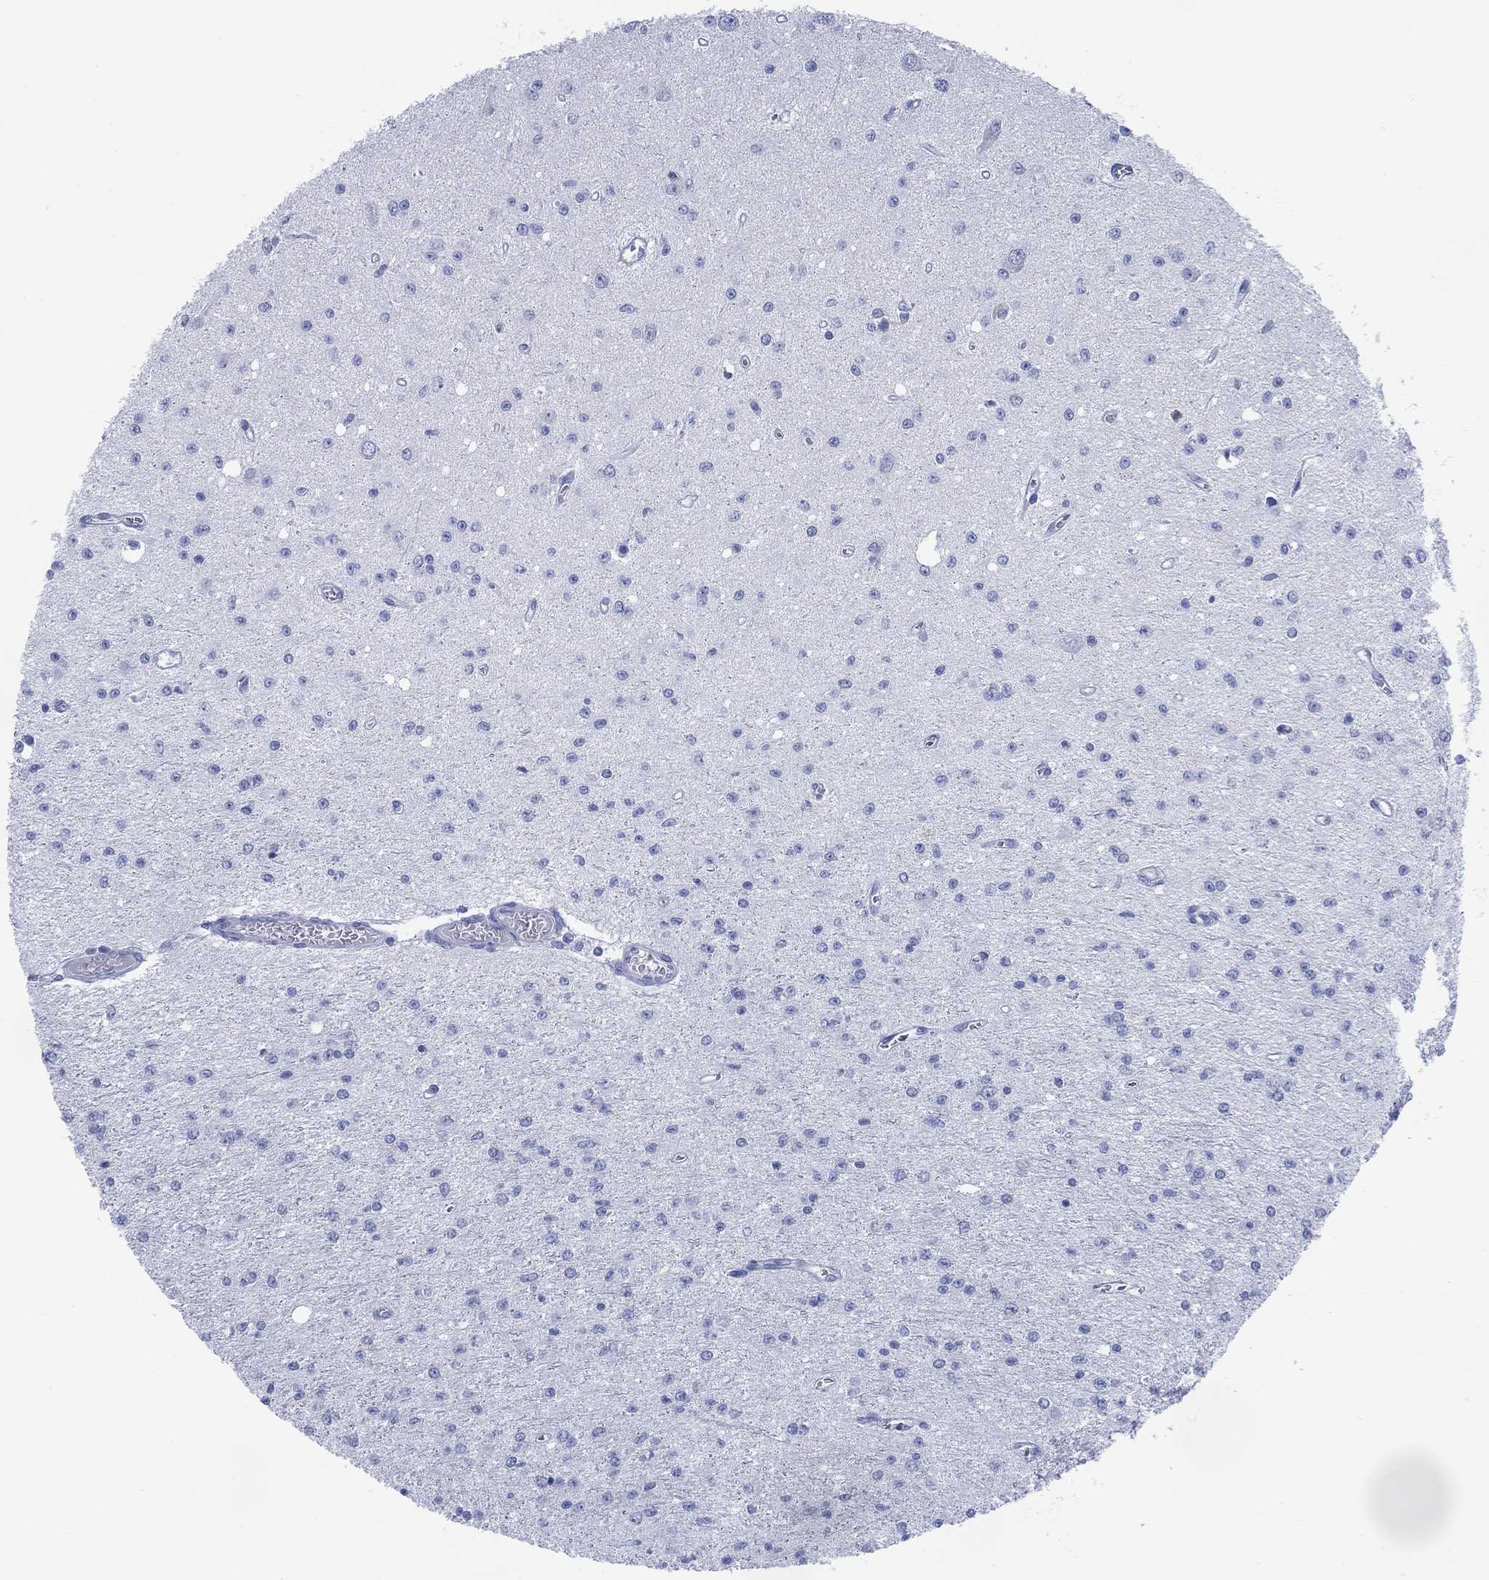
{"staining": {"intensity": "negative", "quantity": "none", "location": "none"}, "tissue": "glioma", "cell_type": "Tumor cells", "image_type": "cancer", "snomed": [{"axis": "morphology", "description": "Glioma, malignant, Low grade"}, {"axis": "topography", "description": "Brain"}], "caption": "Immunohistochemistry micrograph of human malignant low-grade glioma stained for a protein (brown), which shows no staining in tumor cells. Brightfield microscopy of immunohistochemistry stained with DAB (3,3'-diaminobenzidine) (brown) and hematoxylin (blue), captured at high magnification.", "gene": "DDI1", "patient": {"sex": "female", "age": 45}}